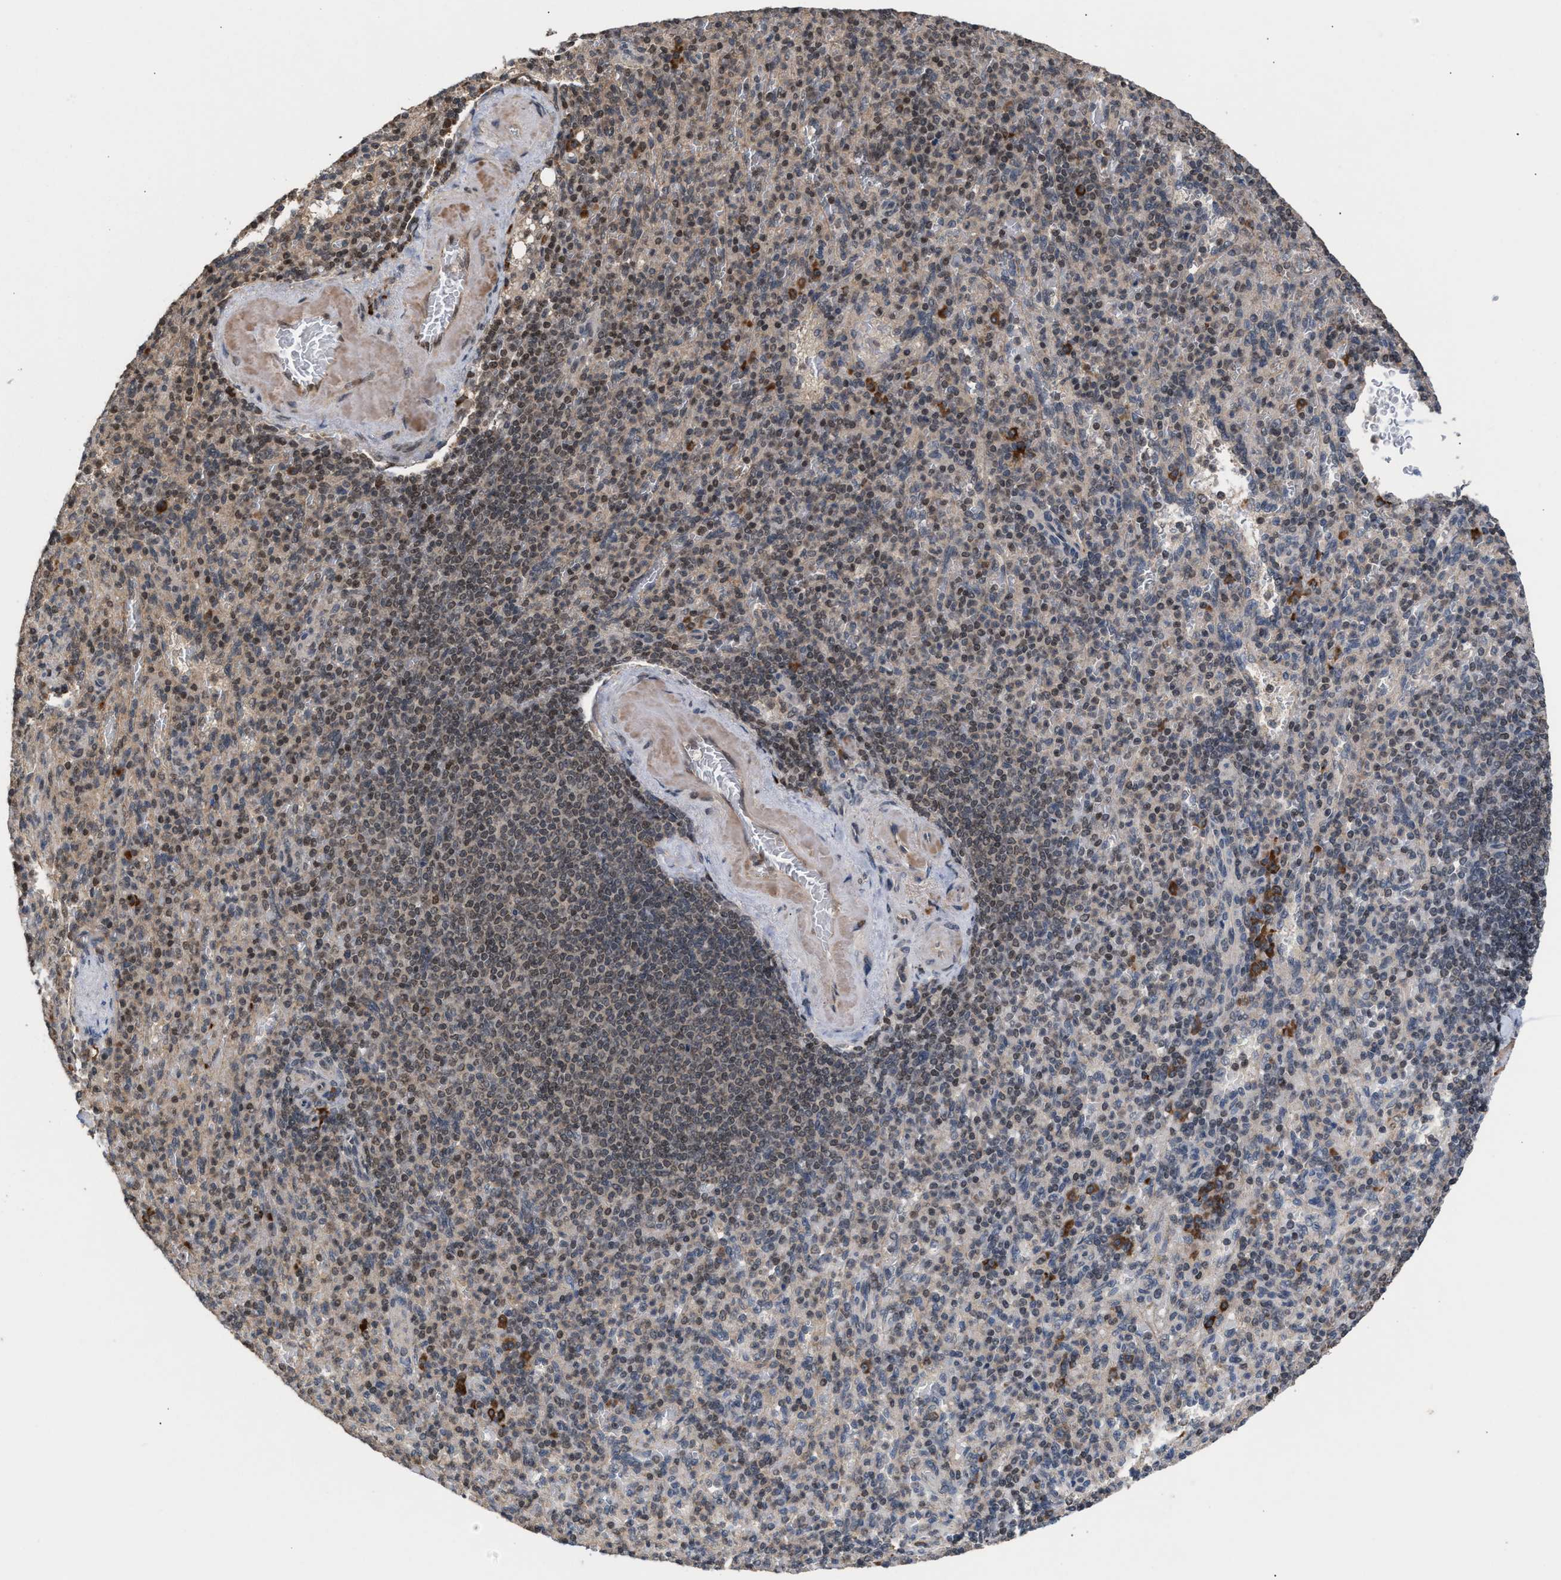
{"staining": {"intensity": "weak", "quantity": "25%-75%", "location": "nuclear"}, "tissue": "spleen", "cell_type": "Cells in red pulp", "image_type": "normal", "snomed": [{"axis": "morphology", "description": "Normal tissue, NOS"}, {"axis": "topography", "description": "Spleen"}], "caption": "Immunohistochemical staining of benign human spleen displays low levels of weak nuclear expression in about 25%-75% of cells in red pulp.", "gene": "C9orf78", "patient": {"sex": "female", "age": 74}}